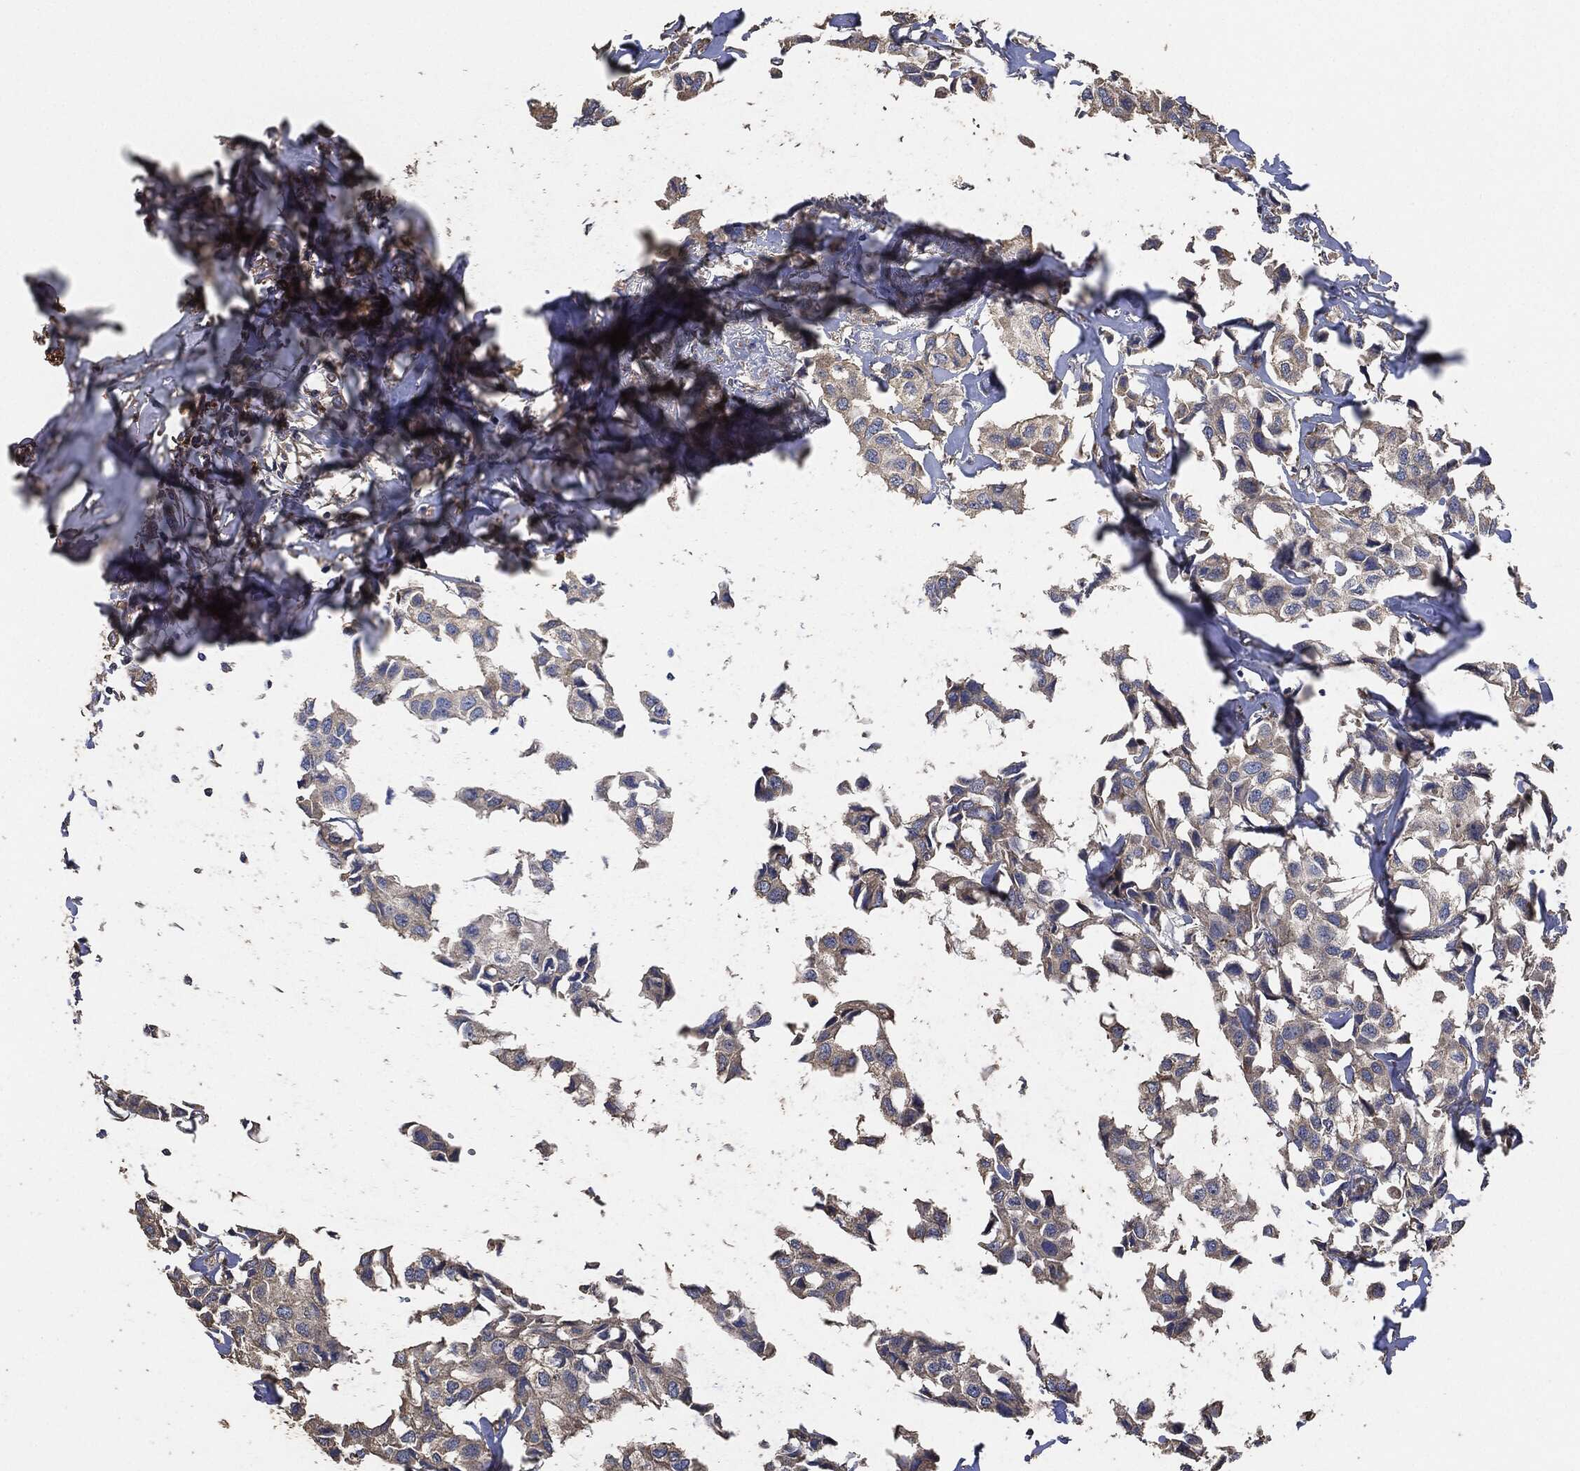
{"staining": {"intensity": "weak", "quantity": "25%-75%", "location": "cytoplasmic/membranous"}, "tissue": "breast cancer", "cell_type": "Tumor cells", "image_type": "cancer", "snomed": [{"axis": "morphology", "description": "Duct carcinoma"}, {"axis": "topography", "description": "Breast"}], "caption": "Human invasive ductal carcinoma (breast) stained with a protein marker shows weak staining in tumor cells.", "gene": "STK3", "patient": {"sex": "female", "age": 80}}